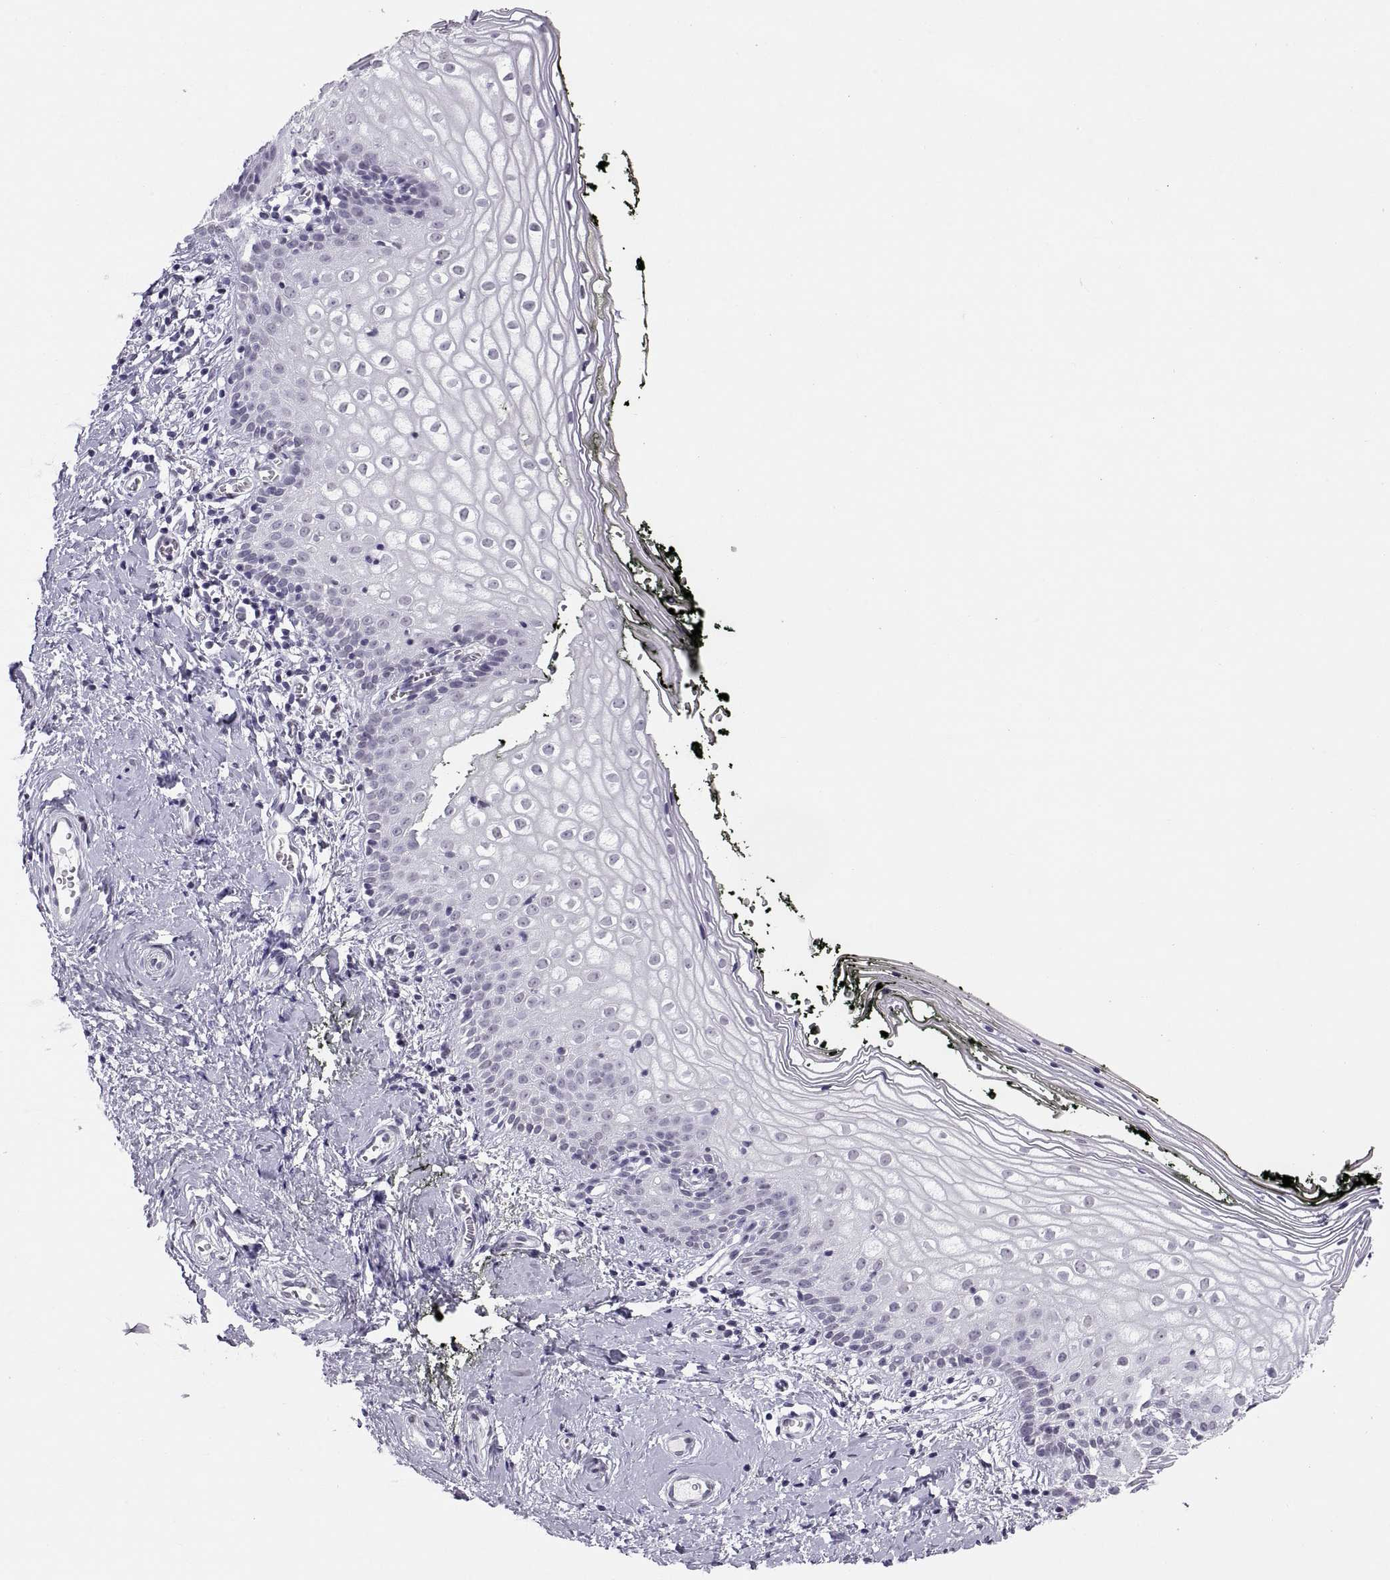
{"staining": {"intensity": "negative", "quantity": "none", "location": "none"}, "tissue": "vagina", "cell_type": "Squamous epithelial cells", "image_type": "normal", "snomed": [{"axis": "morphology", "description": "Normal tissue, NOS"}, {"axis": "topography", "description": "Vagina"}], "caption": "This is an immunohistochemistry image of unremarkable human vagina. There is no positivity in squamous epithelial cells.", "gene": "CARTPT", "patient": {"sex": "female", "age": 47}}